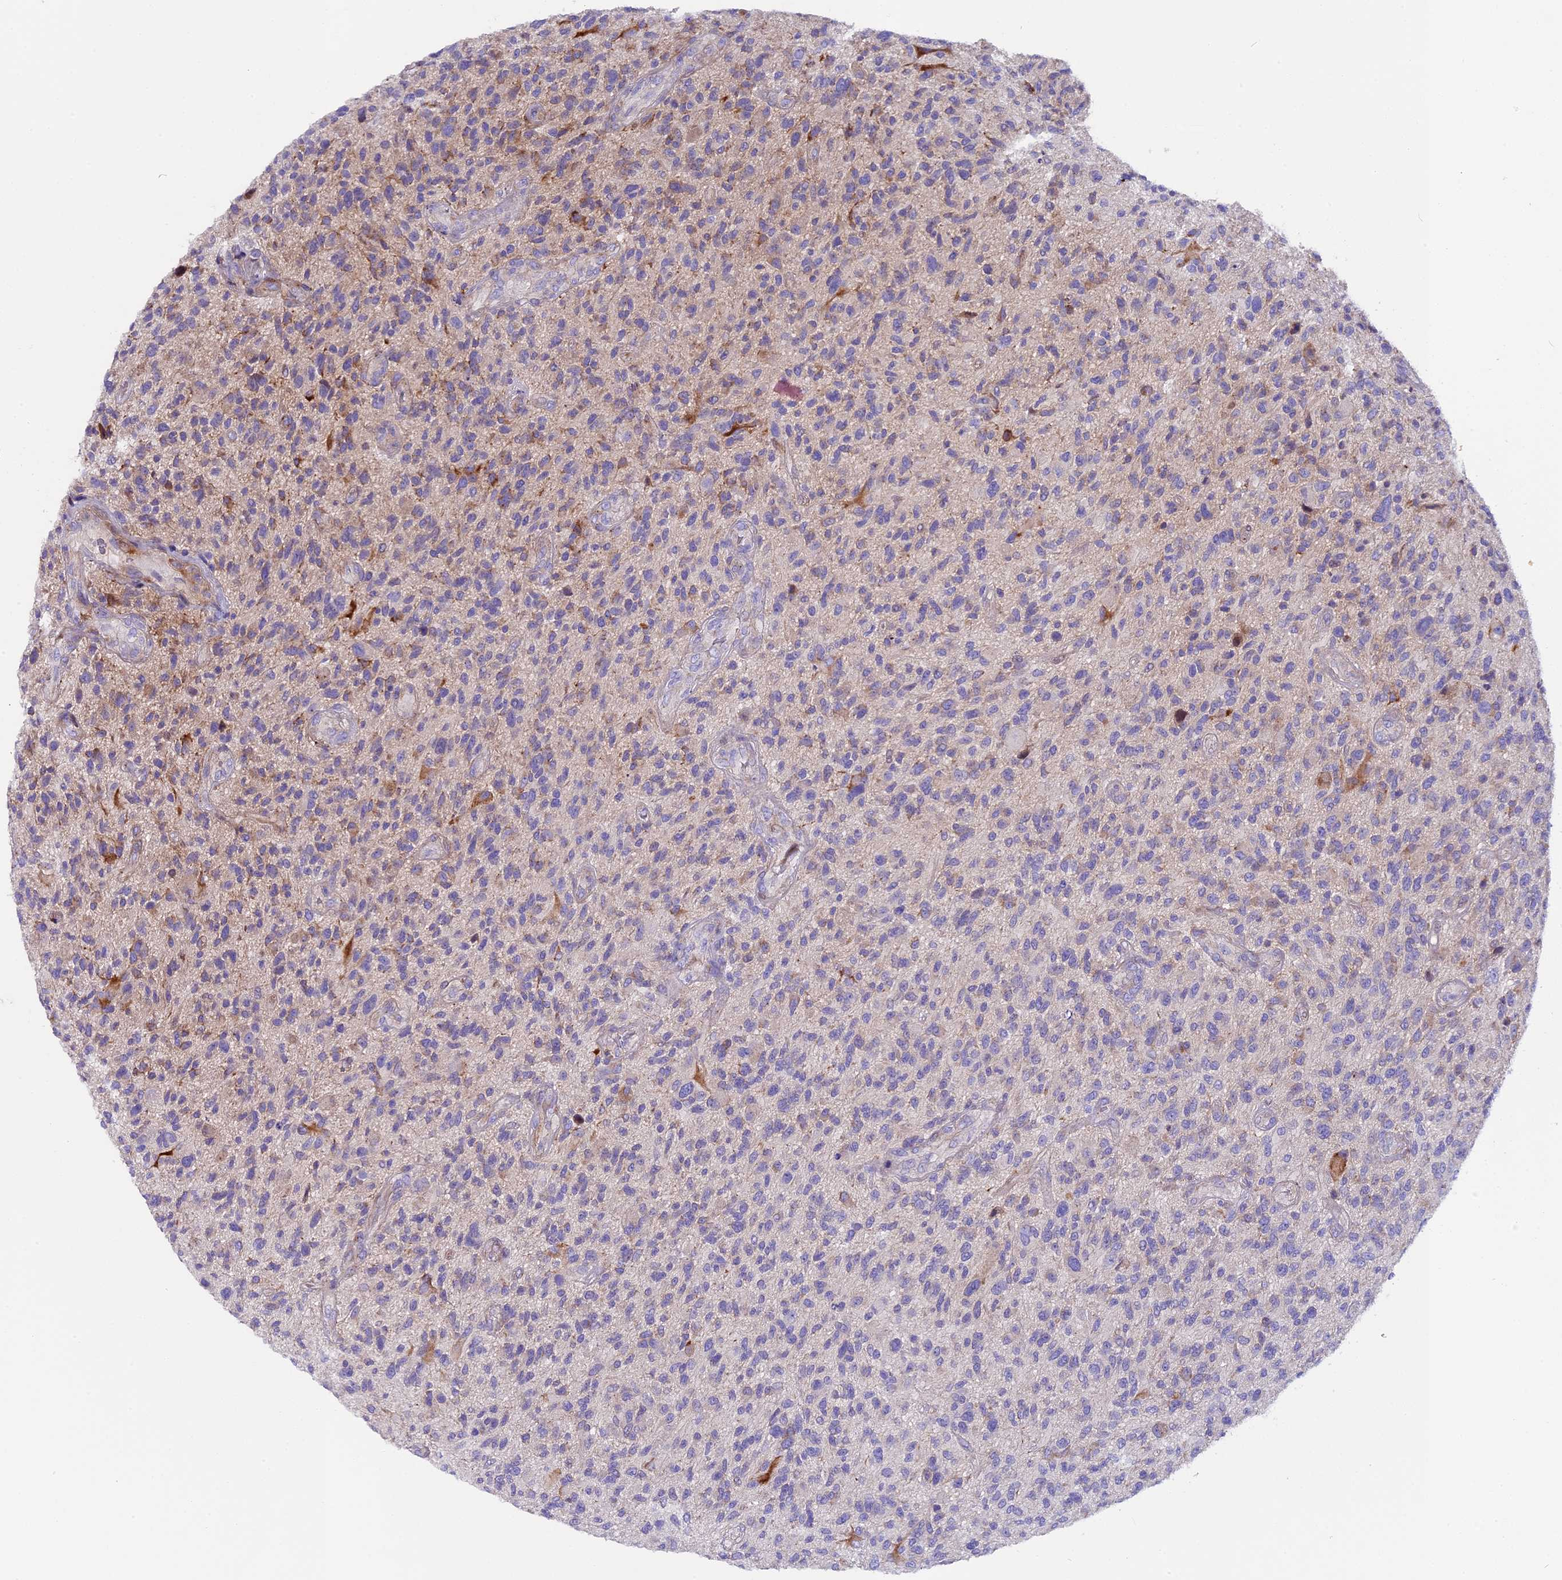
{"staining": {"intensity": "negative", "quantity": "none", "location": "none"}, "tissue": "glioma", "cell_type": "Tumor cells", "image_type": "cancer", "snomed": [{"axis": "morphology", "description": "Glioma, malignant, High grade"}, {"axis": "topography", "description": "Brain"}], "caption": "An IHC micrograph of high-grade glioma (malignant) is shown. There is no staining in tumor cells of high-grade glioma (malignant).", "gene": "PIGU", "patient": {"sex": "male", "age": 47}}